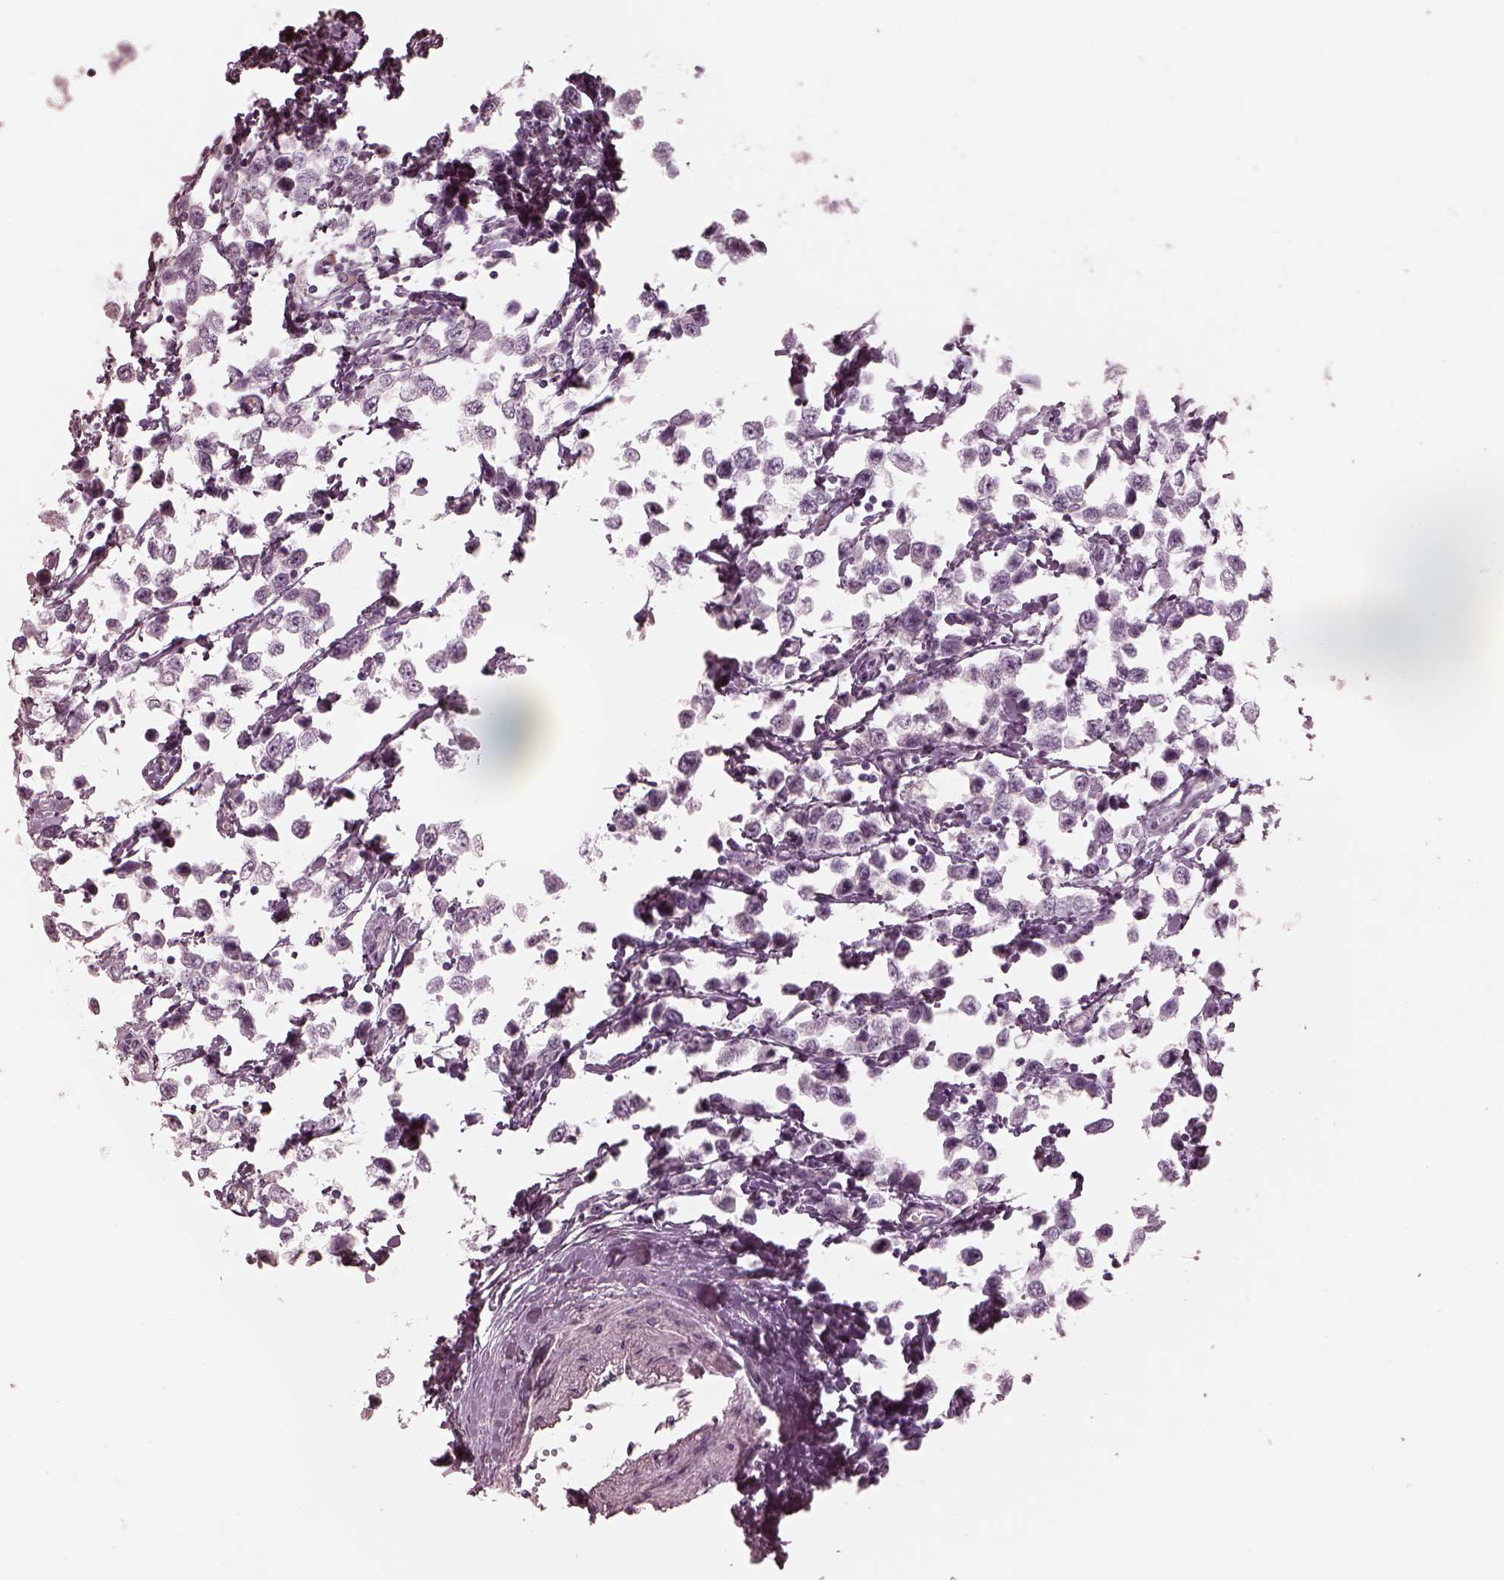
{"staining": {"intensity": "negative", "quantity": "none", "location": "none"}, "tissue": "testis cancer", "cell_type": "Tumor cells", "image_type": "cancer", "snomed": [{"axis": "morphology", "description": "Seminoma, NOS"}, {"axis": "topography", "description": "Testis"}], "caption": "Immunohistochemistry (IHC) of human testis cancer displays no expression in tumor cells.", "gene": "CADM2", "patient": {"sex": "male", "age": 34}}